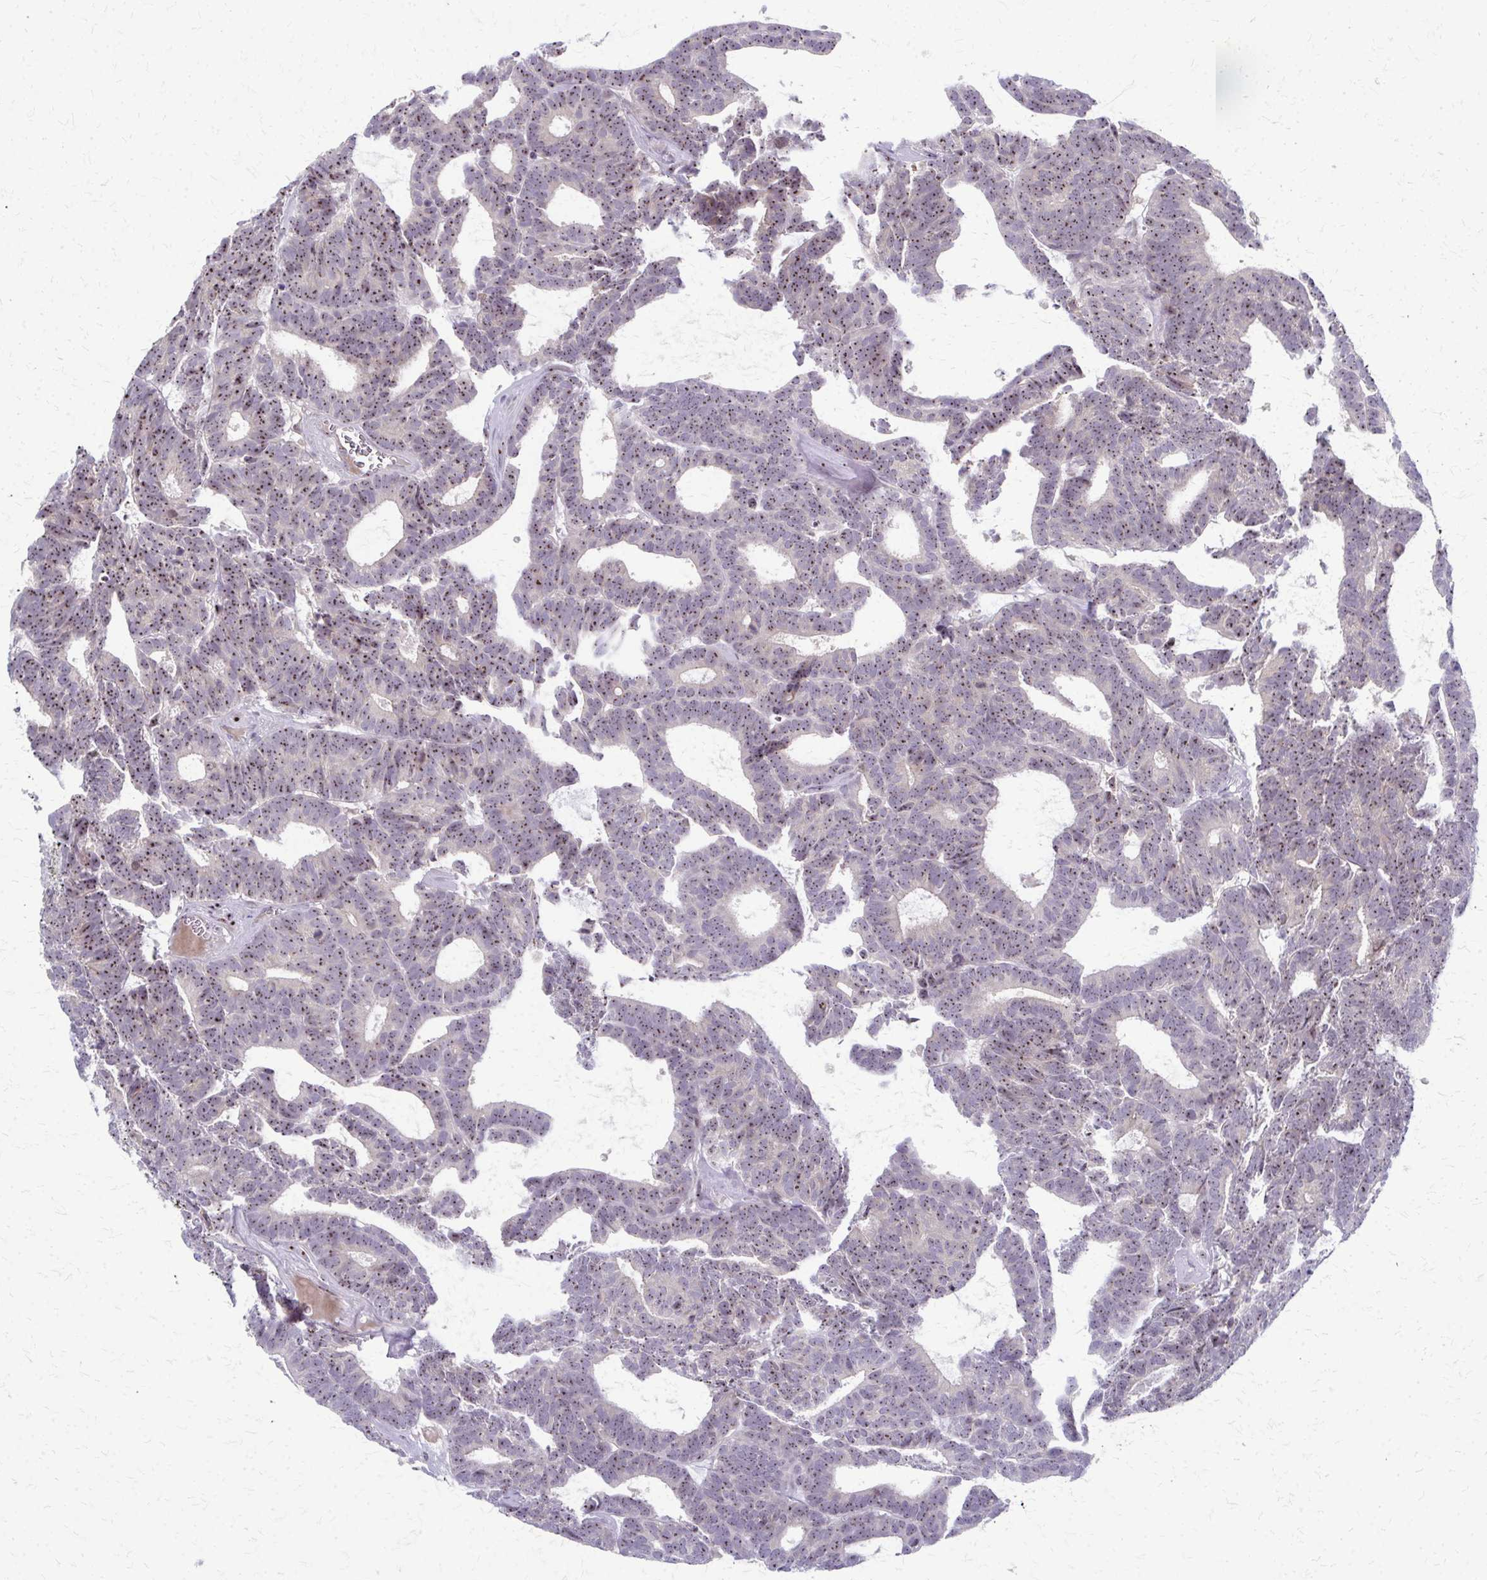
{"staining": {"intensity": "moderate", "quantity": ">75%", "location": "nuclear"}, "tissue": "head and neck cancer", "cell_type": "Tumor cells", "image_type": "cancer", "snomed": [{"axis": "morphology", "description": "Adenocarcinoma, NOS"}, {"axis": "topography", "description": "Head-Neck"}], "caption": "Immunohistochemistry (DAB) staining of human head and neck cancer (adenocarcinoma) shows moderate nuclear protein expression in about >75% of tumor cells.", "gene": "NUDT16", "patient": {"sex": "female", "age": 81}}